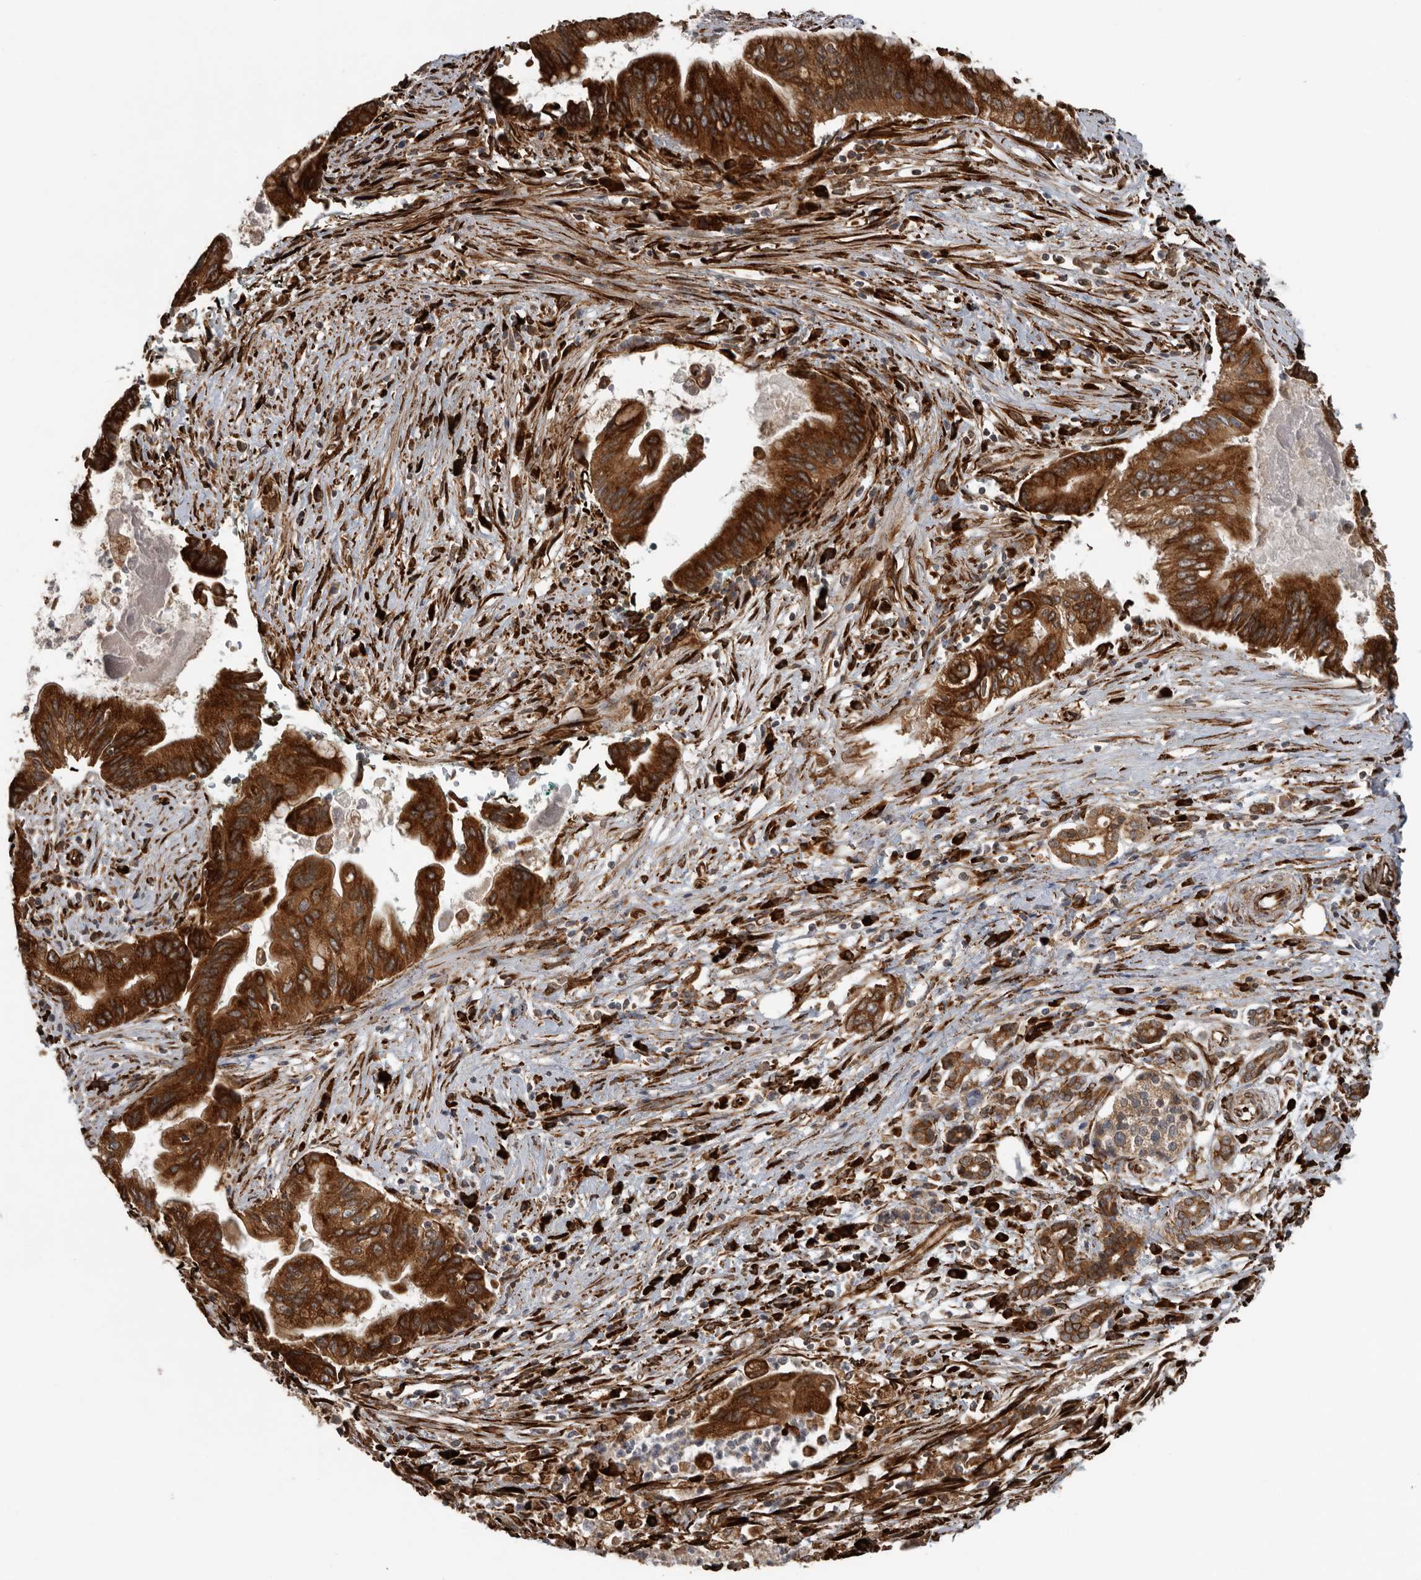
{"staining": {"intensity": "strong", "quantity": ">75%", "location": "cytoplasmic/membranous"}, "tissue": "pancreatic cancer", "cell_type": "Tumor cells", "image_type": "cancer", "snomed": [{"axis": "morphology", "description": "Adenocarcinoma, NOS"}, {"axis": "topography", "description": "Pancreas"}], "caption": "Tumor cells reveal high levels of strong cytoplasmic/membranous positivity in about >75% of cells in human pancreatic cancer.", "gene": "CEP350", "patient": {"sex": "male", "age": 78}}